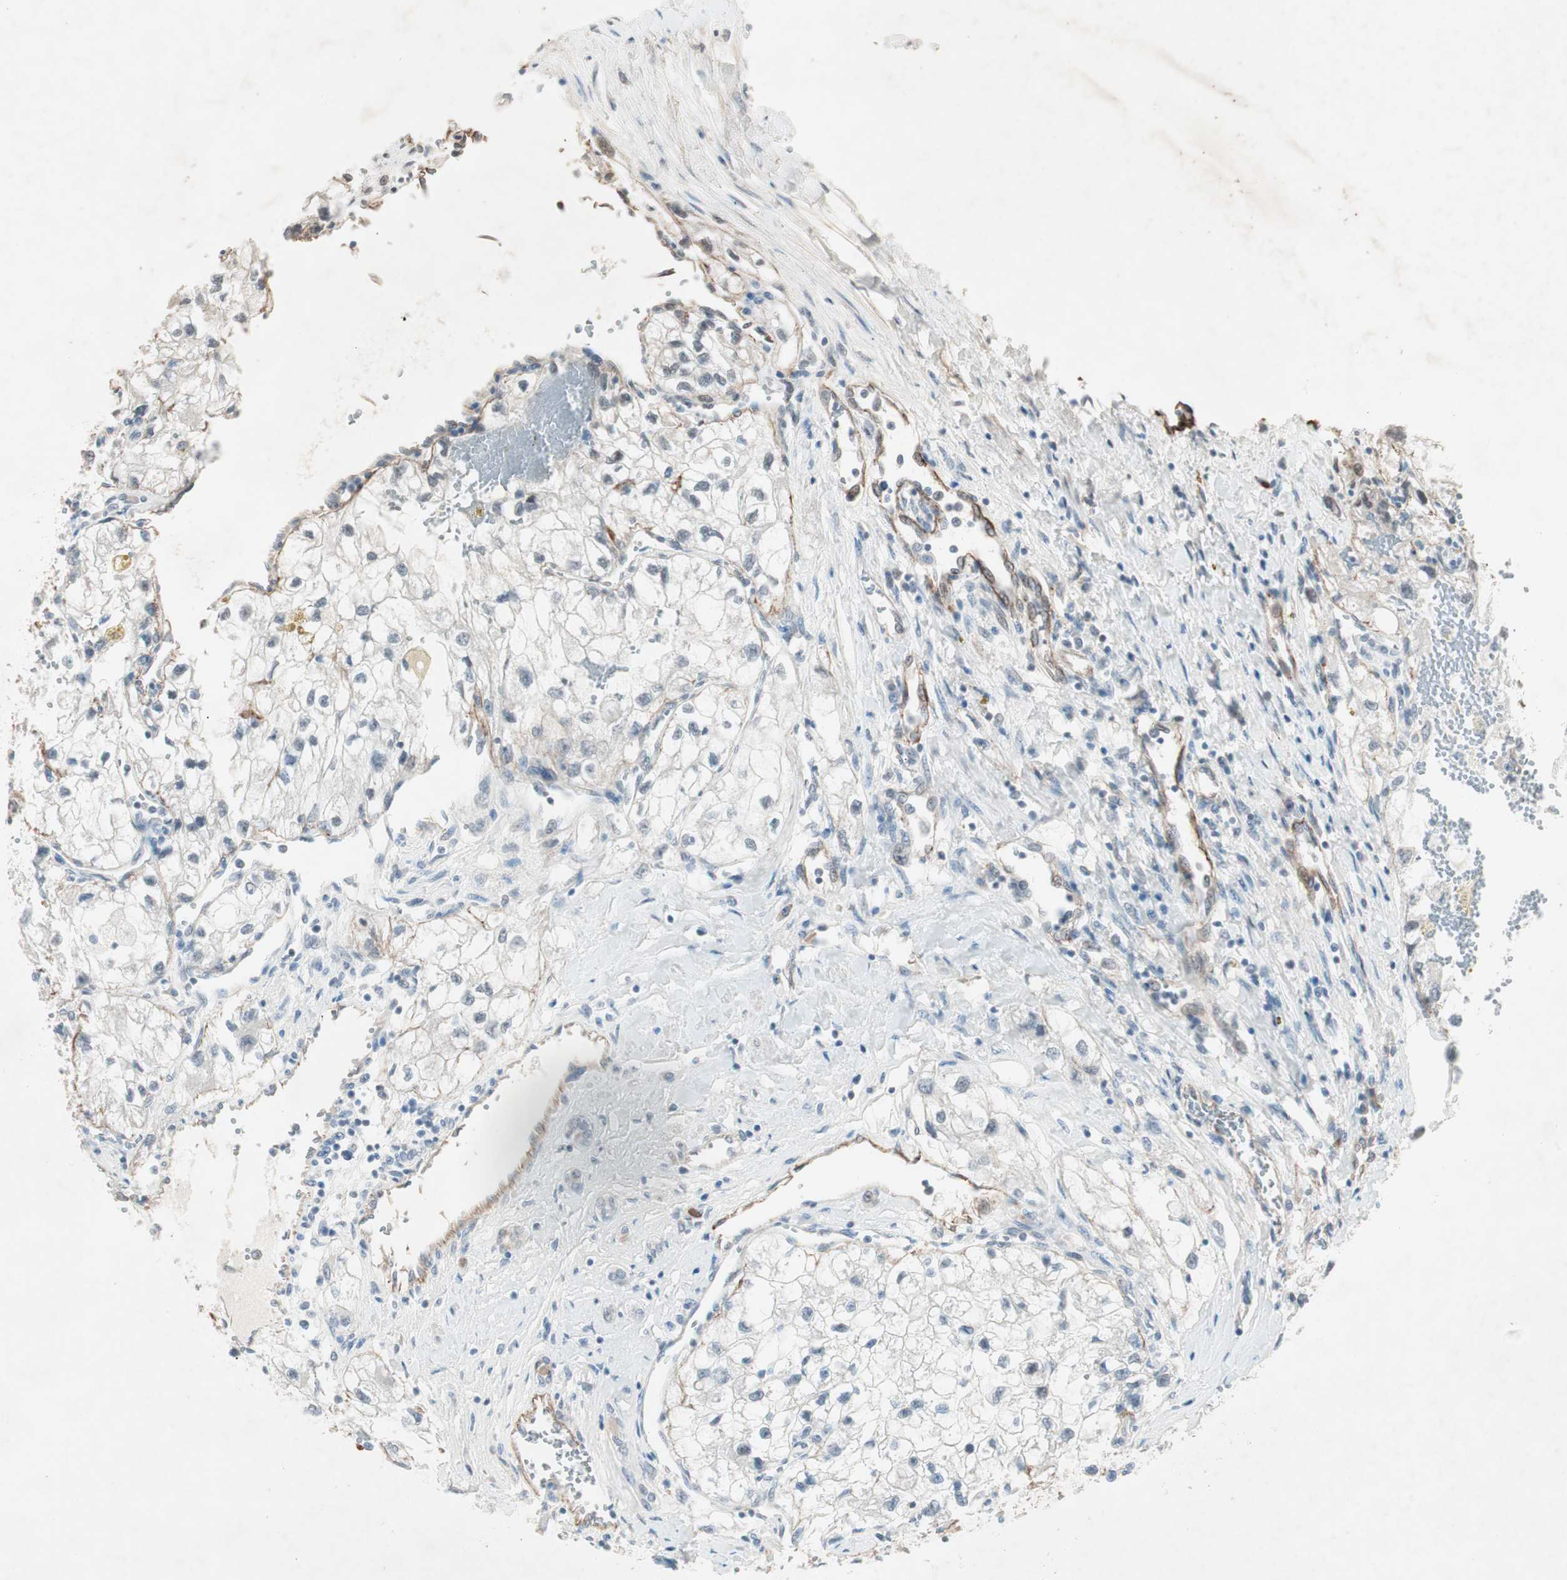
{"staining": {"intensity": "negative", "quantity": "none", "location": "none"}, "tissue": "renal cancer", "cell_type": "Tumor cells", "image_type": "cancer", "snomed": [{"axis": "morphology", "description": "Adenocarcinoma, NOS"}, {"axis": "topography", "description": "Kidney"}], "caption": "Renal cancer (adenocarcinoma) was stained to show a protein in brown. There is no significant positivity in tumor cells.", "gene": "ITGB4", "patient": {"sex": "female", "age": 70}}